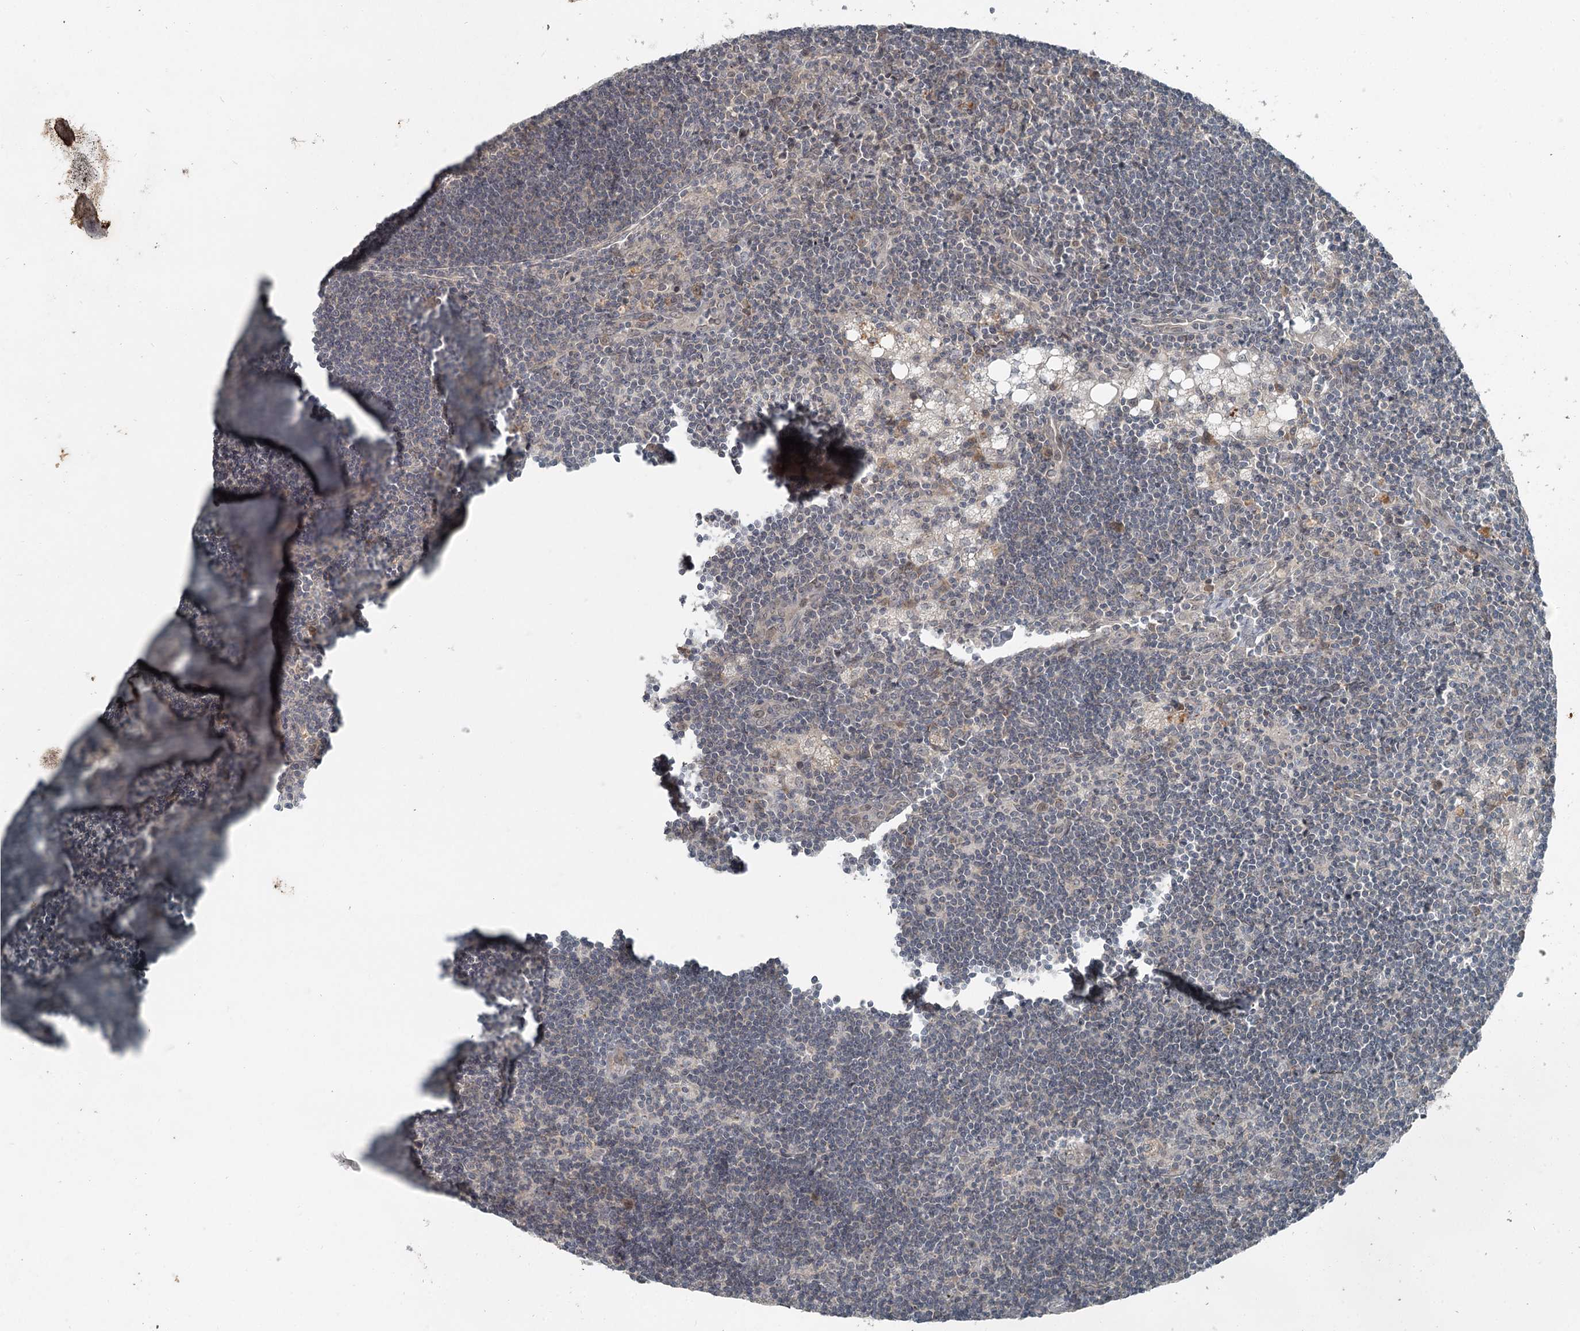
{"staining": {"intensity": "weak", "quantity": "25%-75%", "location": "cytoplasmic/membranous"}, "tissue": "lymph node", "cell_type": "Germinal center cells", "image_type": "normal", "snomed": [{"axis": "morphology", "description": "Normal tissue, NOS"}, {"axis": "topography", "description": "Lymph node"}], "caption": "Protein expression by IHC displays weak cytoplasmic/membranous positivity in about 25%-75% of germinal center cells in benign lymph node.", "gene": "SLC39A8", "patient": {"sex": "male", "age": 24}}